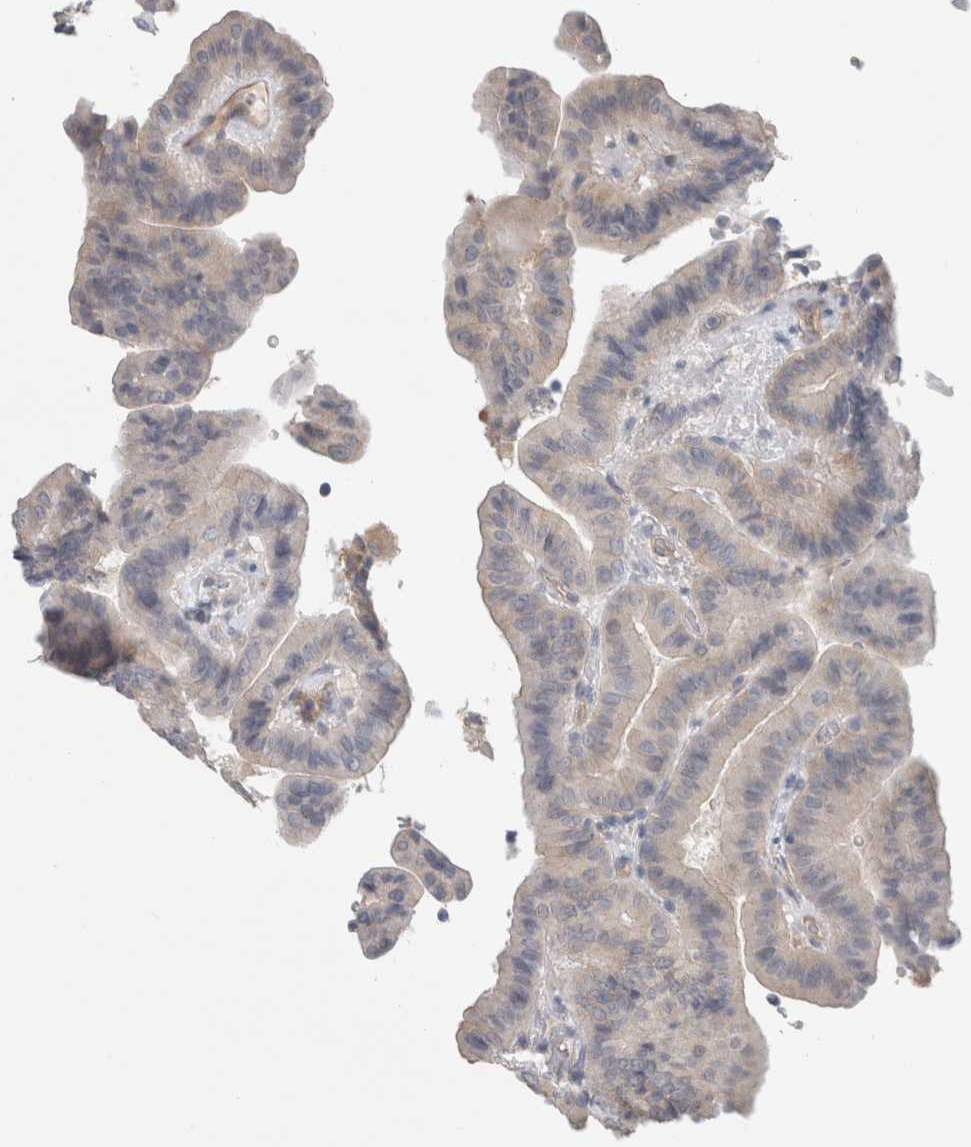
{"staining": {"intensity": "weak", "quantity": "<25%", "location": "cytoplasmic/membranous"}, "tissue": "thyroid cancer", "cell_type": "Tumor cells", "image_type": "cancer", "snomed": [{"axis": "morphology", "description": "Papillary adenocarcinoma, NOS"}, {"axis": "topography", "description": "Thyroid gland"}], "caption": "Immunohistochemistry of human thyroid cancer demonstrates no expression in tumor cells. Brightfield microscopy of immunohistochemistry (IHC) stained with DAB (brown) and hematoxylin (blue), captured at high magnification.", "gene": "RASAL2", "patient": {"sex": "male", "age": 33}}